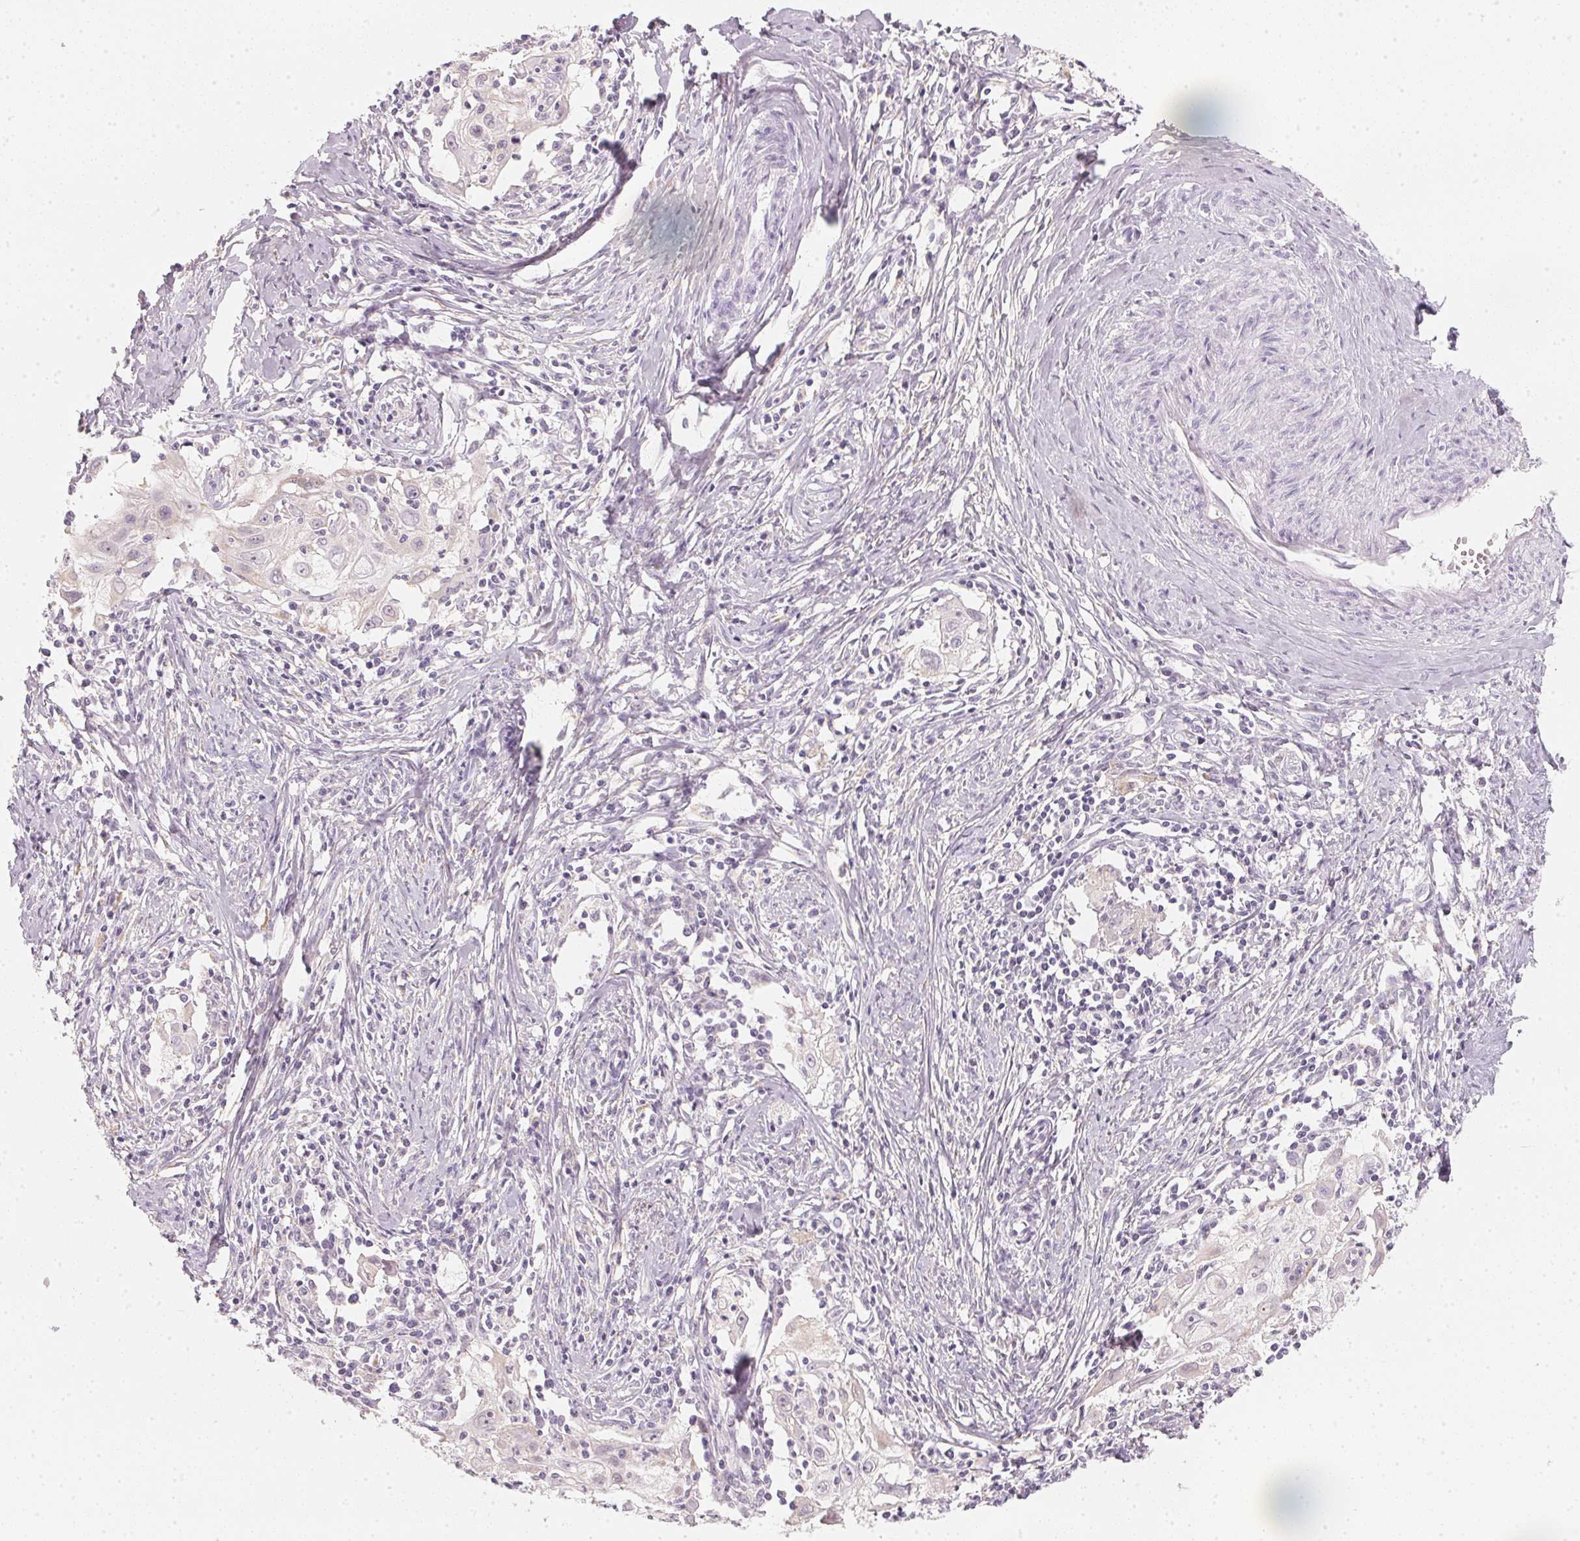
{"staining": {"intensity": "negative", "quantity": "none", "location": "none"}, "tissue": "cervical cancer", "cell_type": "Tumor cells", "image_type": "cancer", "snomed": [{"axis": "morphology", "description": "Squamous cell carcinoma, NOS"}, {"axis": "topography", "description": "Cervix"}], "caption": "The IHC photomicrograph has no significant staining in tumor cells of cervical cancer (squamous cell carcinoma) tissue.", "gene": "CFAP276", "patient": {"sex": "female", "age": 30}}